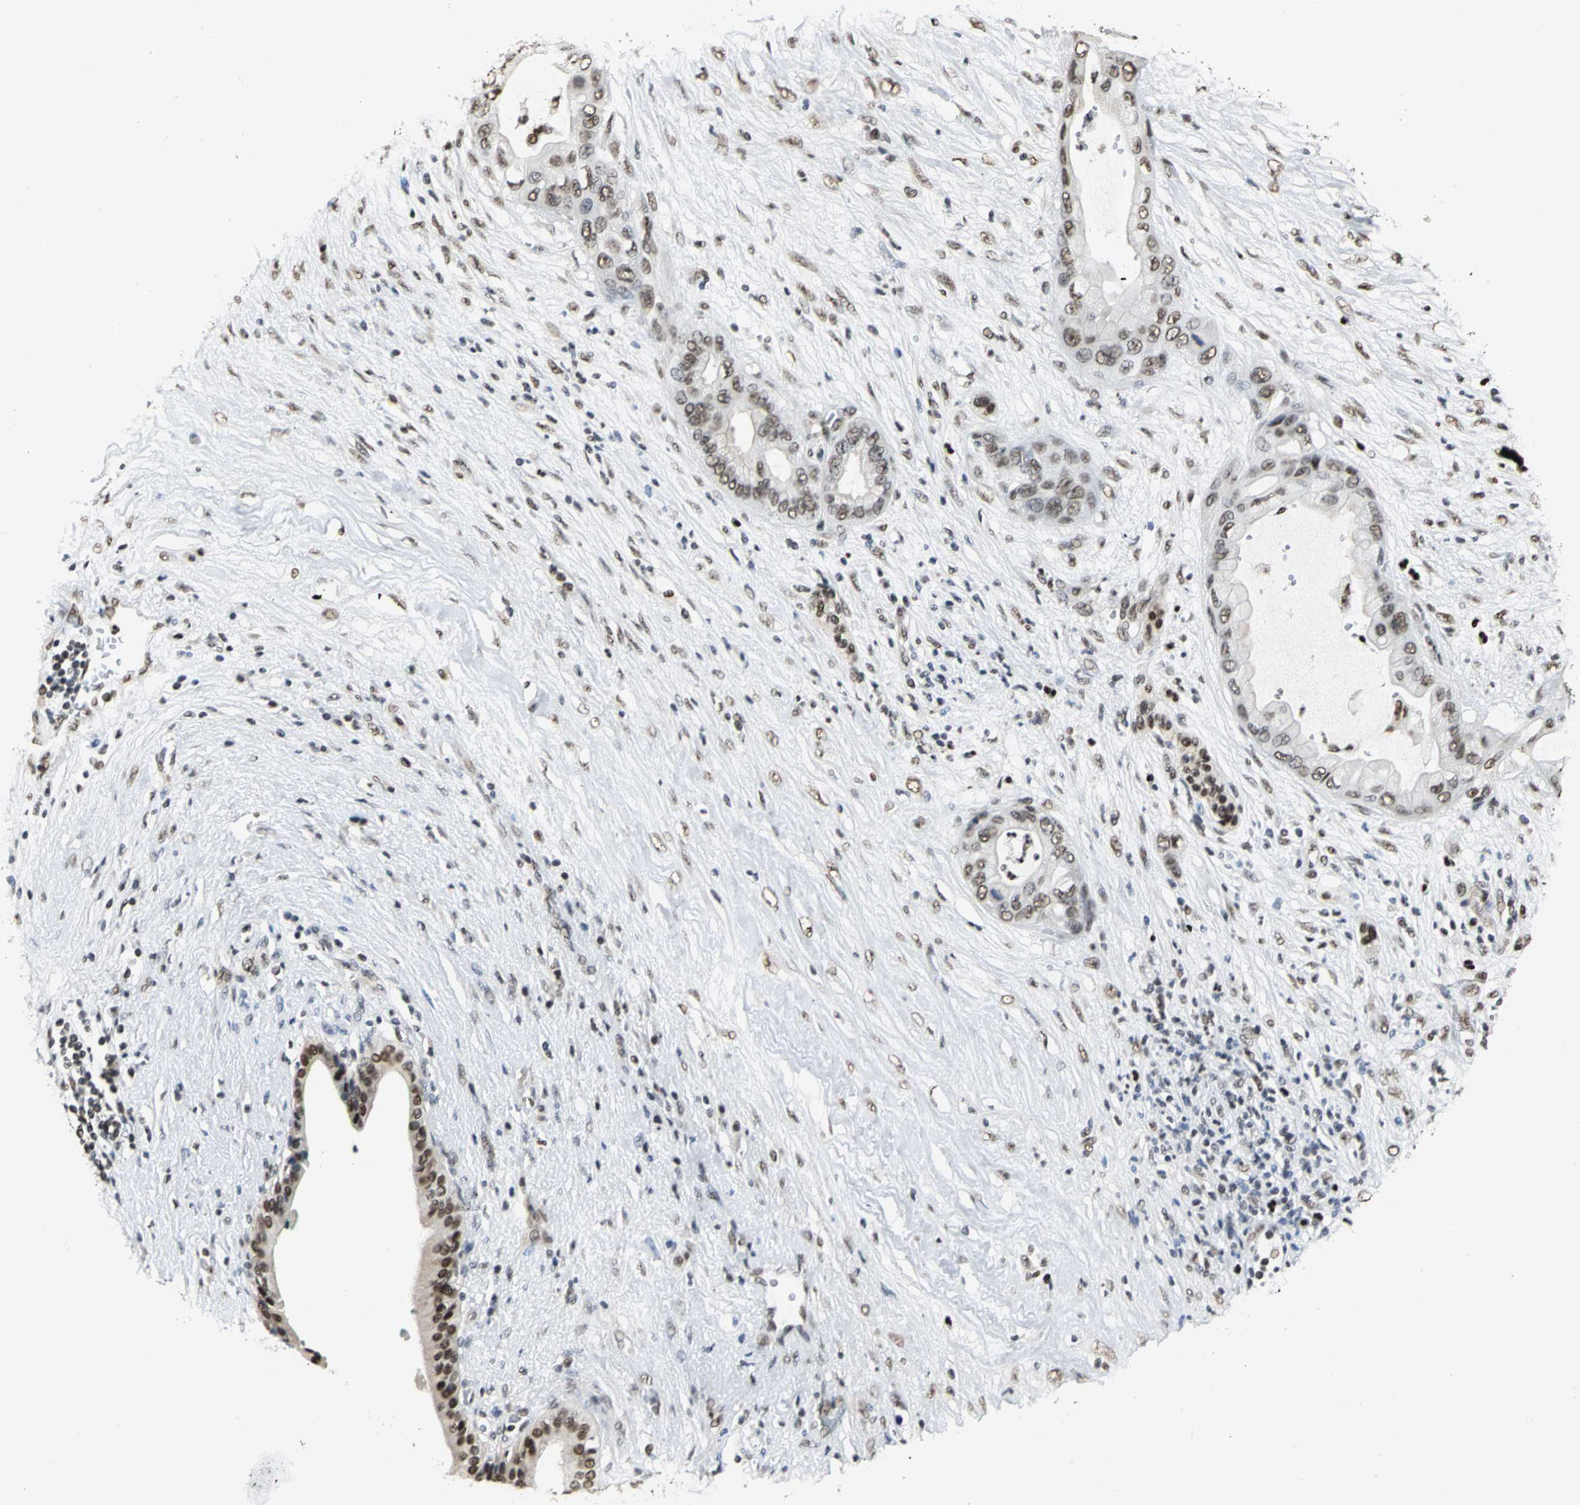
{"staining": {"intensity": "moderate", "quantity": ">75%", "location": "nuclear"}, "tissue": "pancreatic cancer", "cell_type": "Tumor cells", "image_type": "cancer", "snomed": [{"axis": "morphology", "description": "Adenocarcinoma, NOS"}, {"axis": "topography", "description": "Pancreas"}], "caption": "Approximately >75% of tumor cells in human pancreatic cancer demonstrate moderate nuclear protein expression as visualized by brown immunohistochemical staining.", "gene": "CCDC88C", "patient": {"sex": "female", "age": 59}}